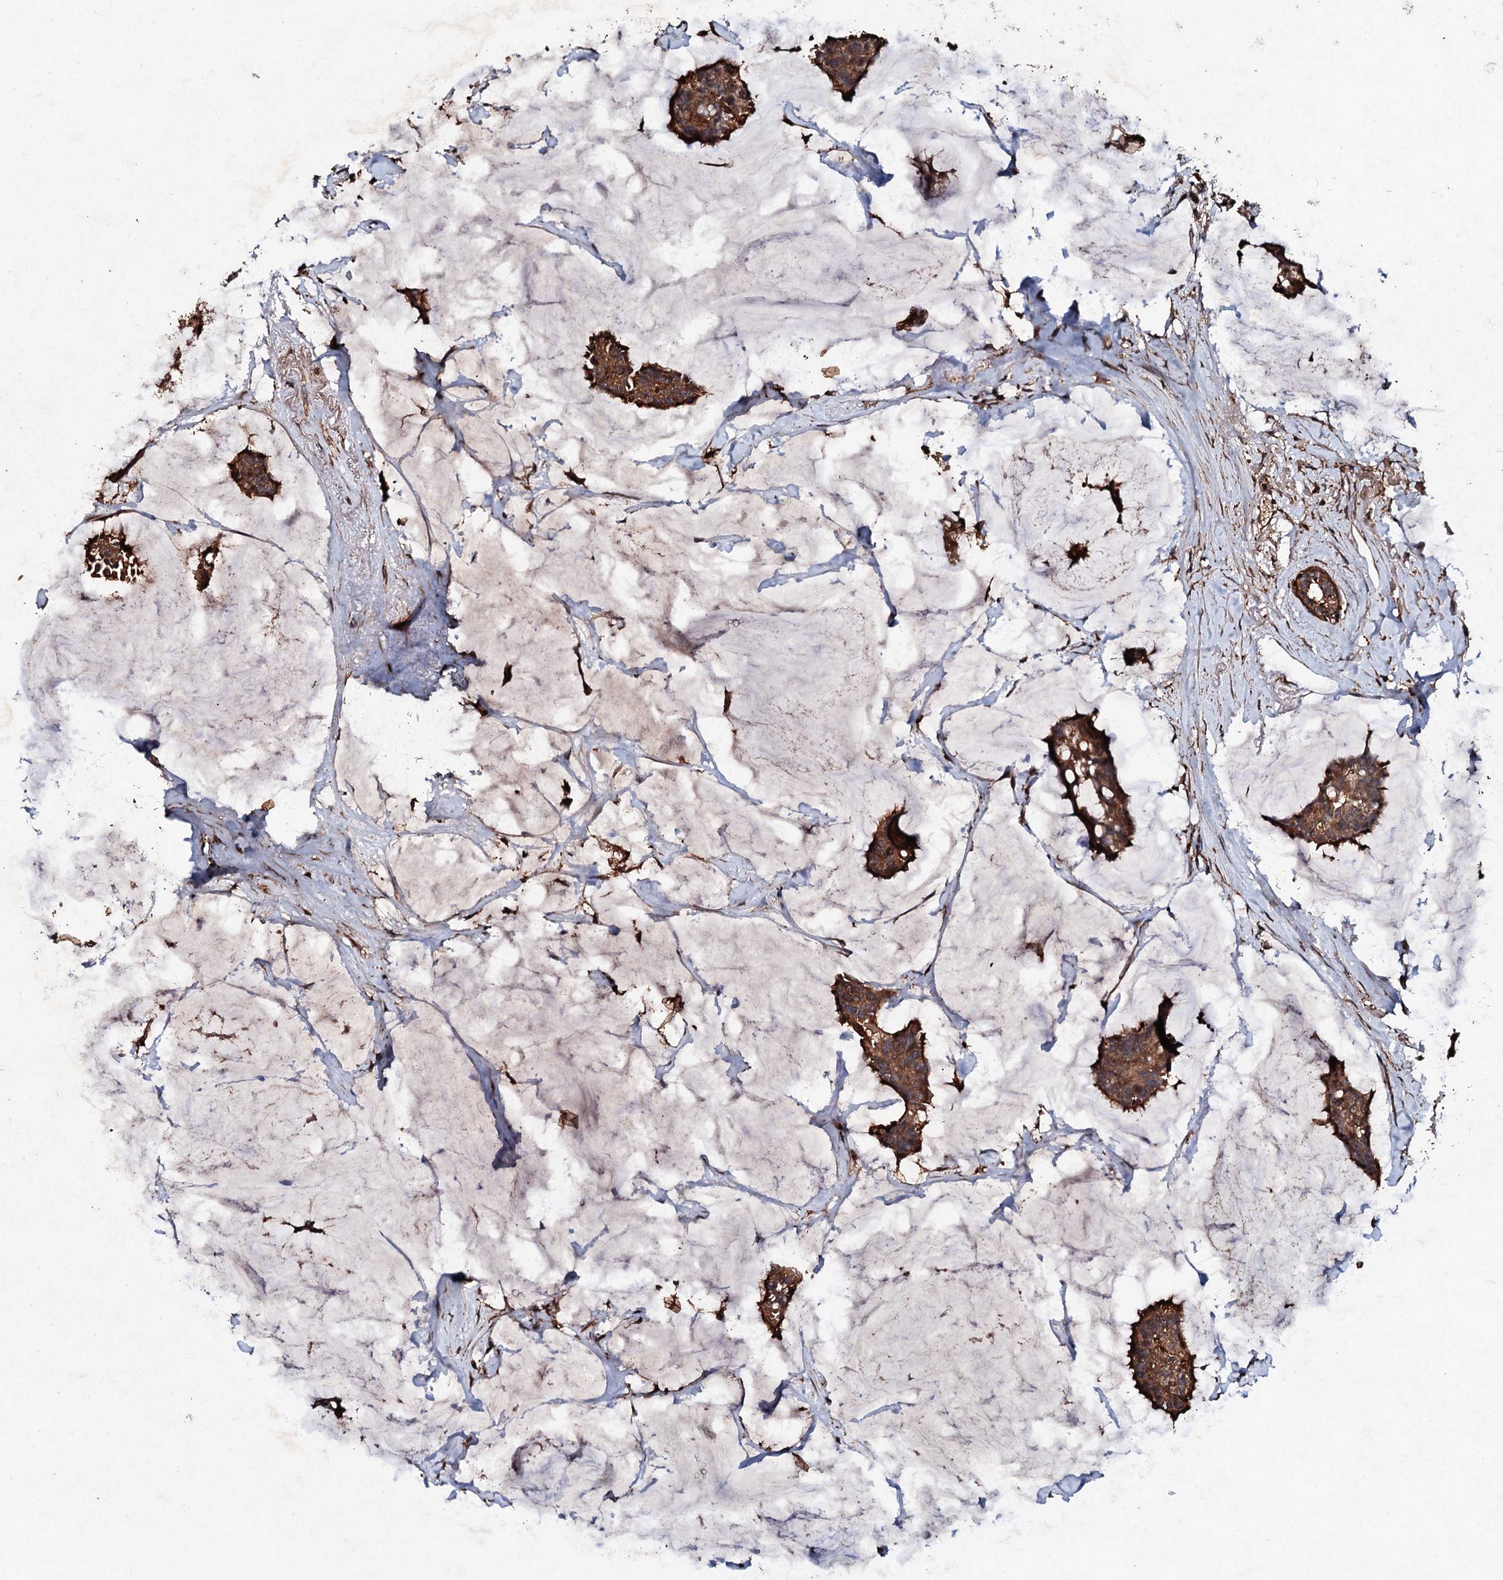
{"staining": {"intensity": "moderate", "quantity": ">75%", "location": "cytoplasmic/membranous"}, "tissue": "breast cancer", "cell_type": "Tumor cells", "image_type": "cancer", "snomed": [{"axis": "morphology", "description": "Duct carcinoma"}, {"axis": "topography", "description": "Breast"}], "caption": "There is medium levels of moderate cytoplasmic/membranous positivity in tumor cells of invasive ductal carcinoma (breast), as demonstrated by immunohistochemical staining (brown color).", "gene": "KERA", "patient": {"sex": "female", "age": 93}}